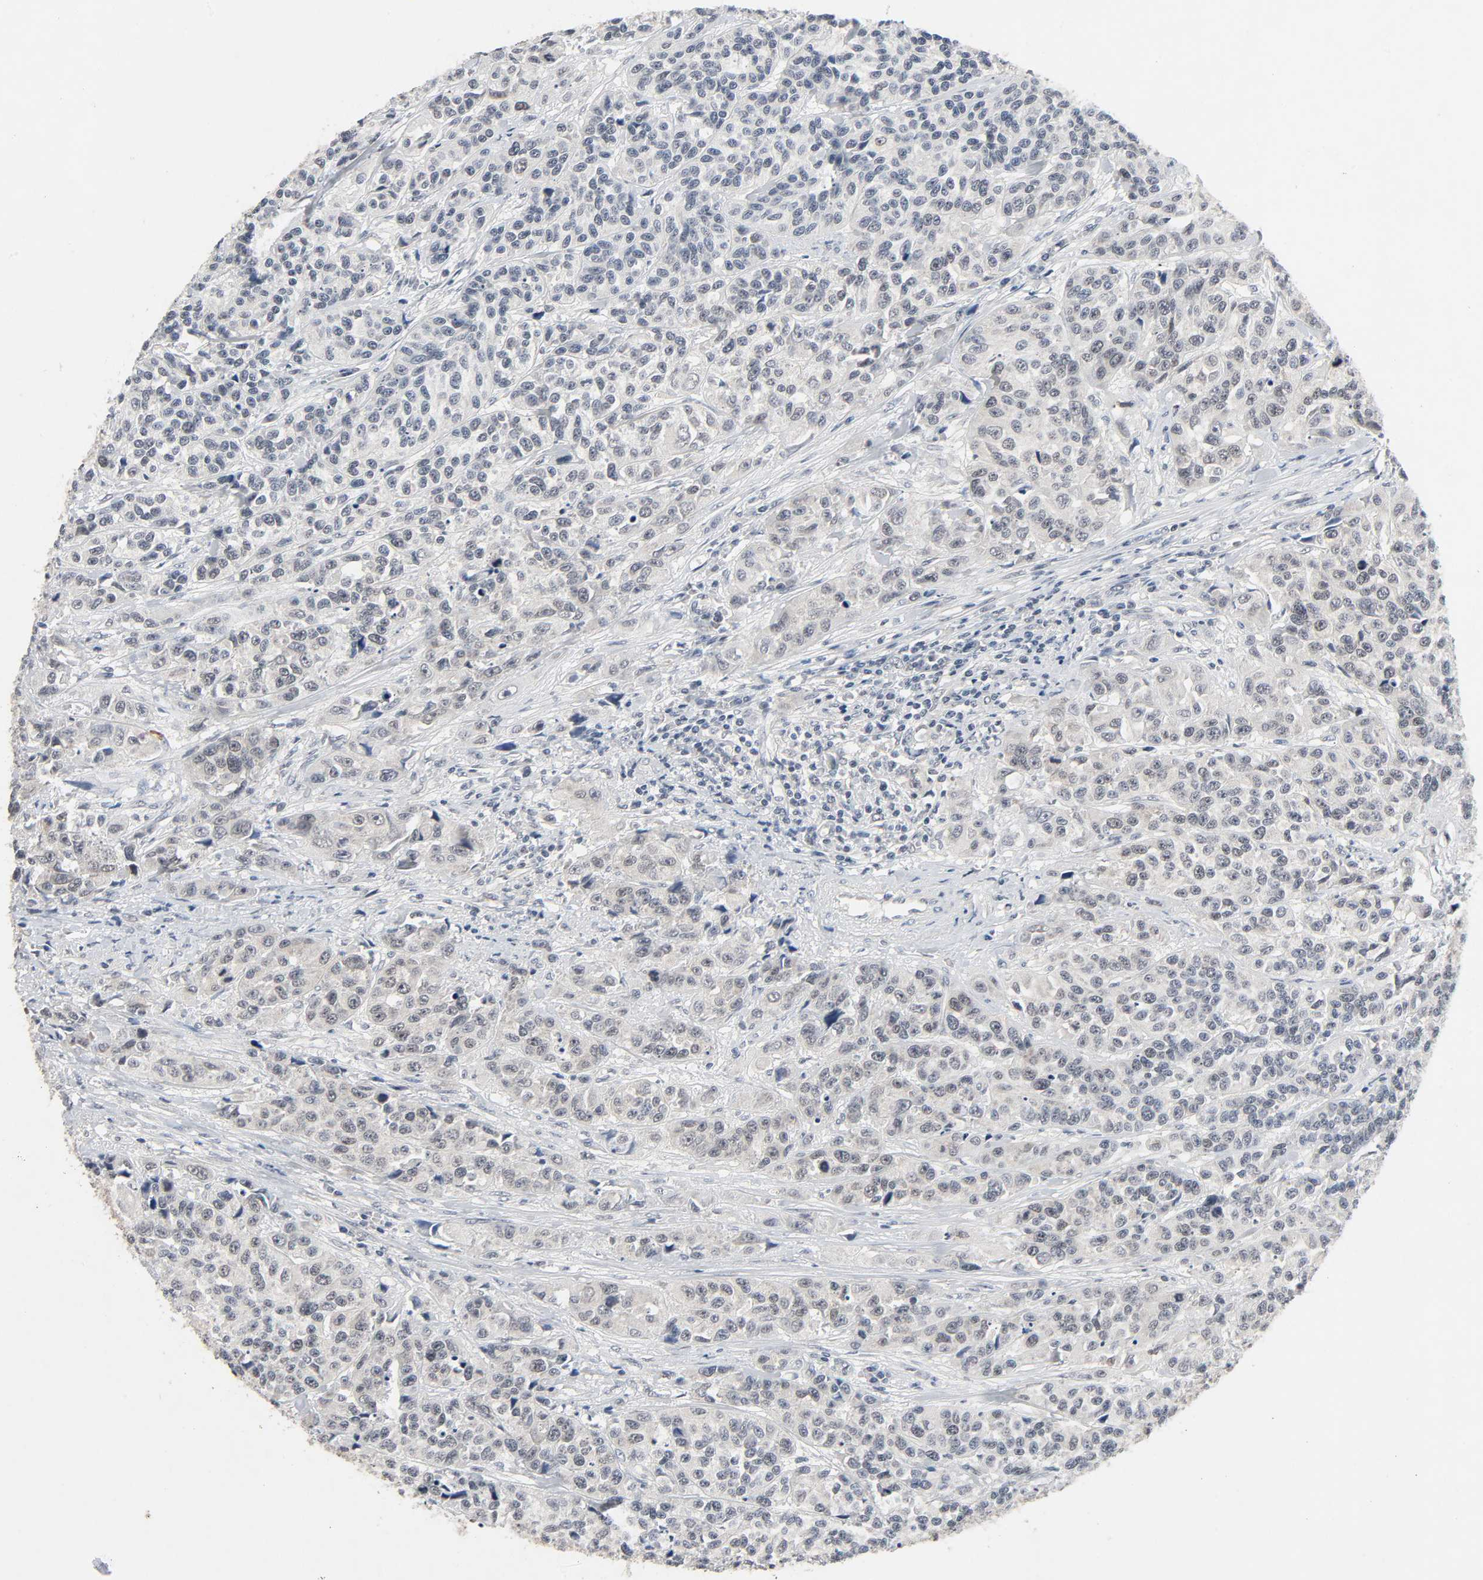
{"staining": {"intensity": "weak", "quantity": "<25%", "location": "cytoplasmic/membranous,nuclear"}, "tissue": "urothelial cancer", "cell_type": "Tumor cells", "image_type": "cancer", "snomed": [{"axis": "morphology", "description": "Urothelial carcinoma, High grade"}, {"axis": "topography", "description": "Urinary bladder"}], "caption": "The micrograph displays no staining of tumor cells in urothelial cancer.", "gene": "MAPKAPK5", "patient": {"sex": "female", "age": 81}}